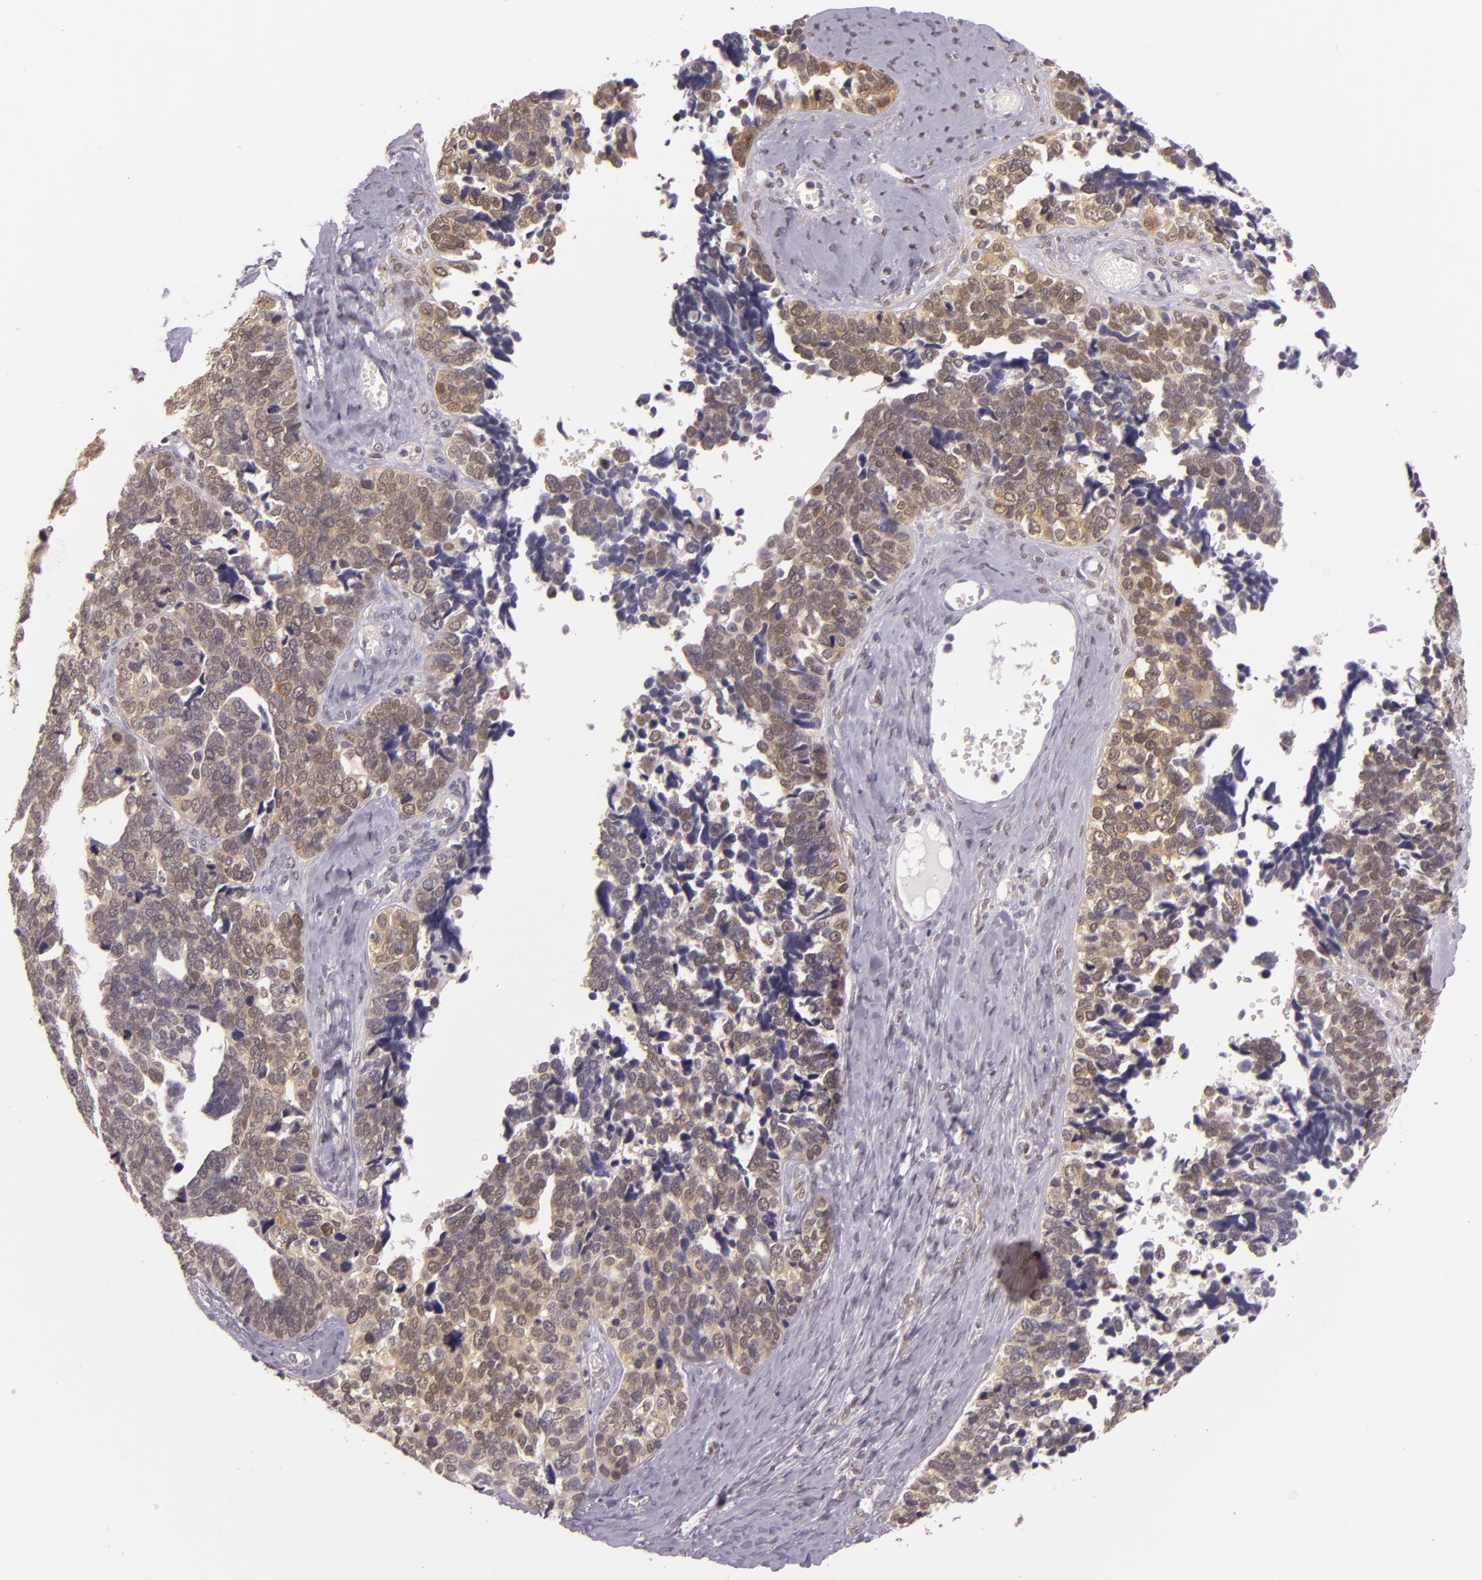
{"staining": {"intensity": "moderate", "quantity": "25%-75%", "location": "cytoplasmic/membranous,nuclear"}, "tissue": "ovarian cancer", "cell_type": "Tumor cells", "image_type": "cancer", "snomed": [{"axis": "morphology", "description": "Cystadenocarcinoma, serous, NOS"}, {"axis": "topography", "description": "Ovary"}], "caption": "Immunohistochemistry (IHC) micrograph of ovarian cancer stained for a protein (brown), which shows medium levels of moderate cytoplasmic/membranous and nuclear expression in approximately 25%-75% of tumor cells.", "gene": "HSPA8", "patient": {"sex": "female", "age": 77}}